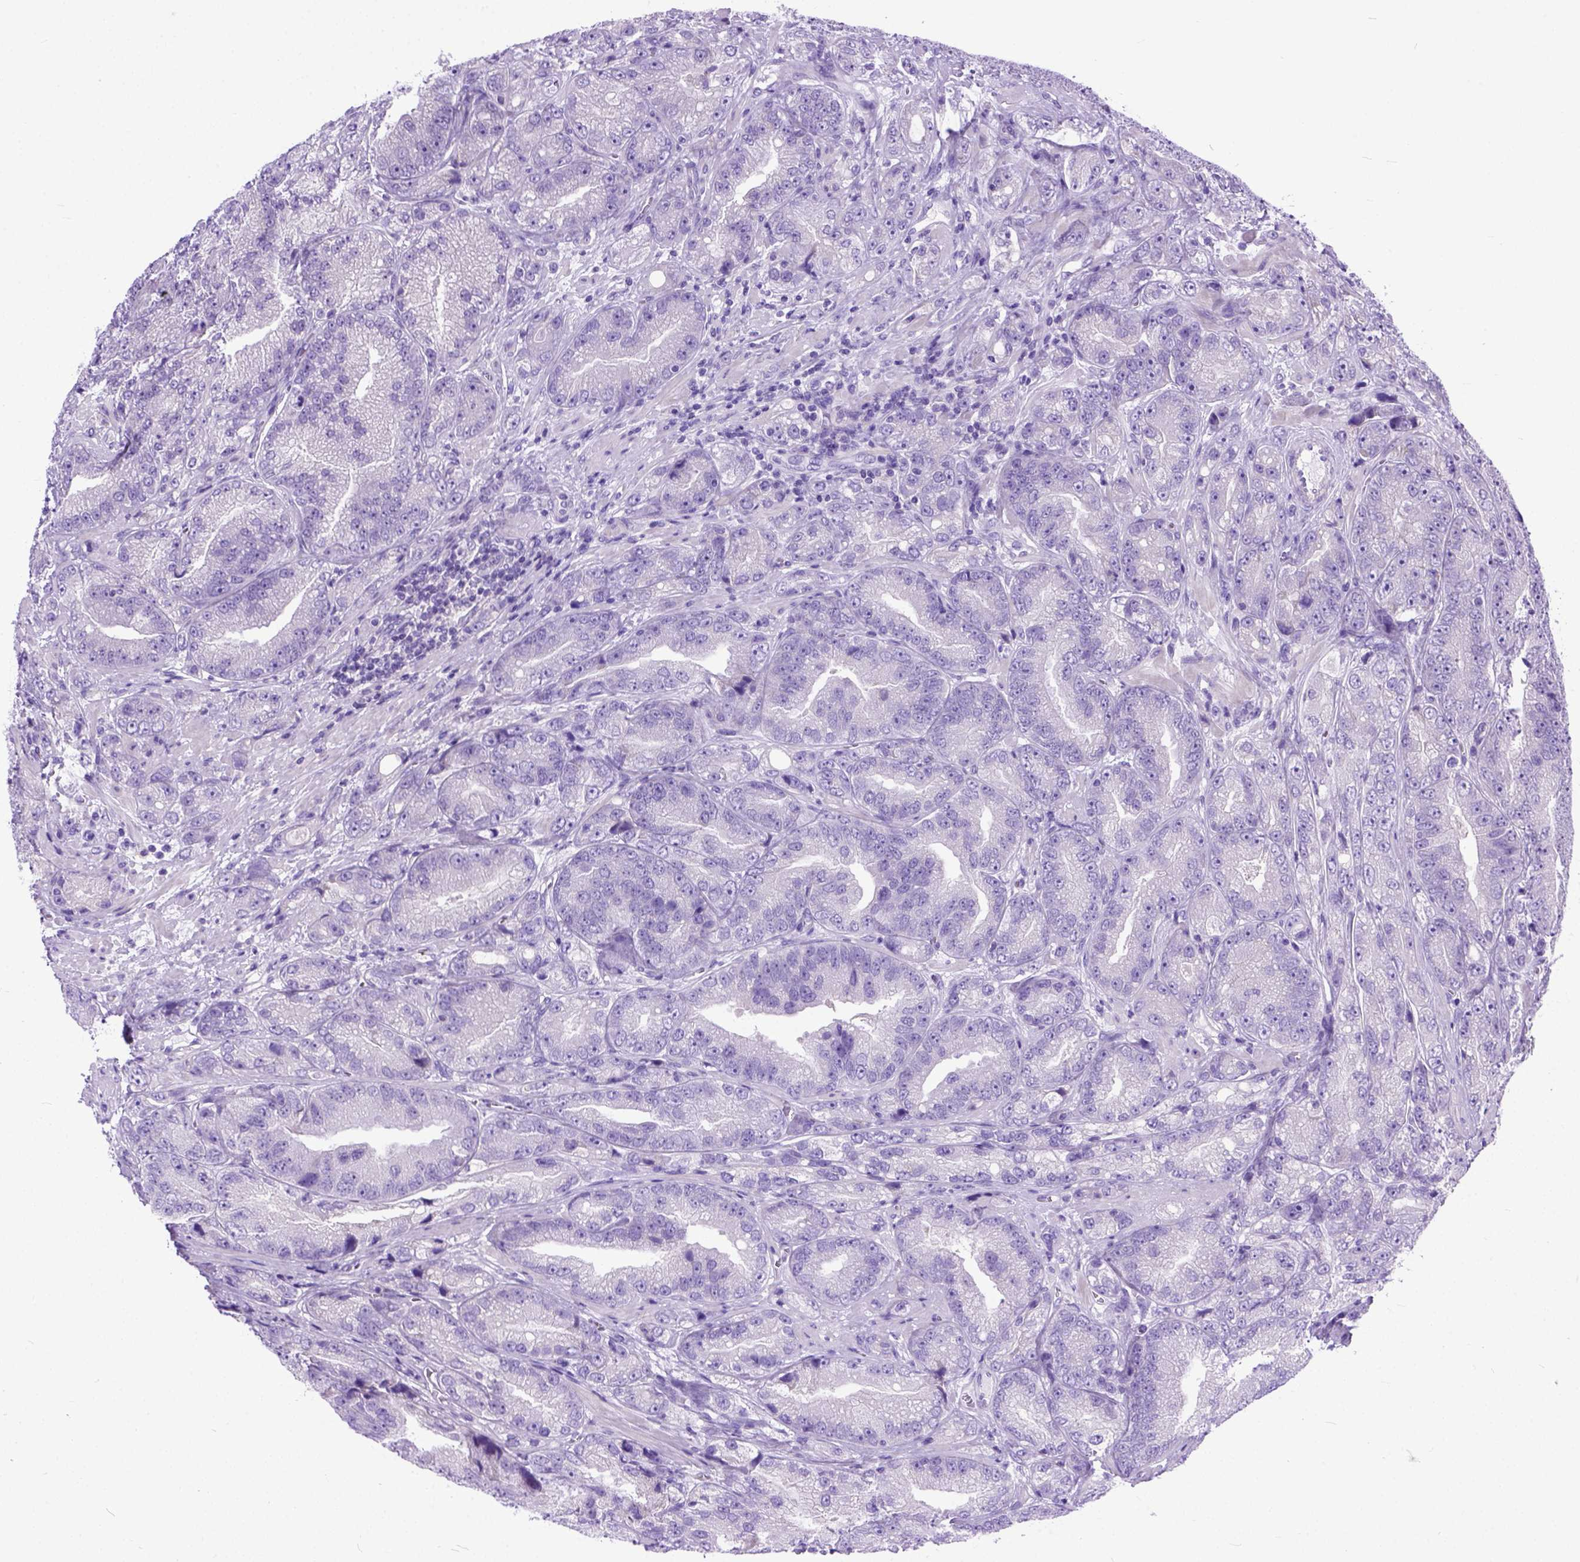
{"staining": {"intensity": "negative", "quantity": "none", "location": "none"}, "tissue": "prostate cancer", "cell_type": "Tumor cells", "image_type": "cancer", "snomed": [{"axis": "morphology", "description": "Adenocarcinoma, NOS"}, {"axis": "topography", "description": "Prostate"}], "caption": "IHC image of human prostate adenocarcinoma stained for a protein (brown), which displays no expression in tumor cells.", "gene": "ODAD3", "patient": {"sex": "male", "age": 63}}